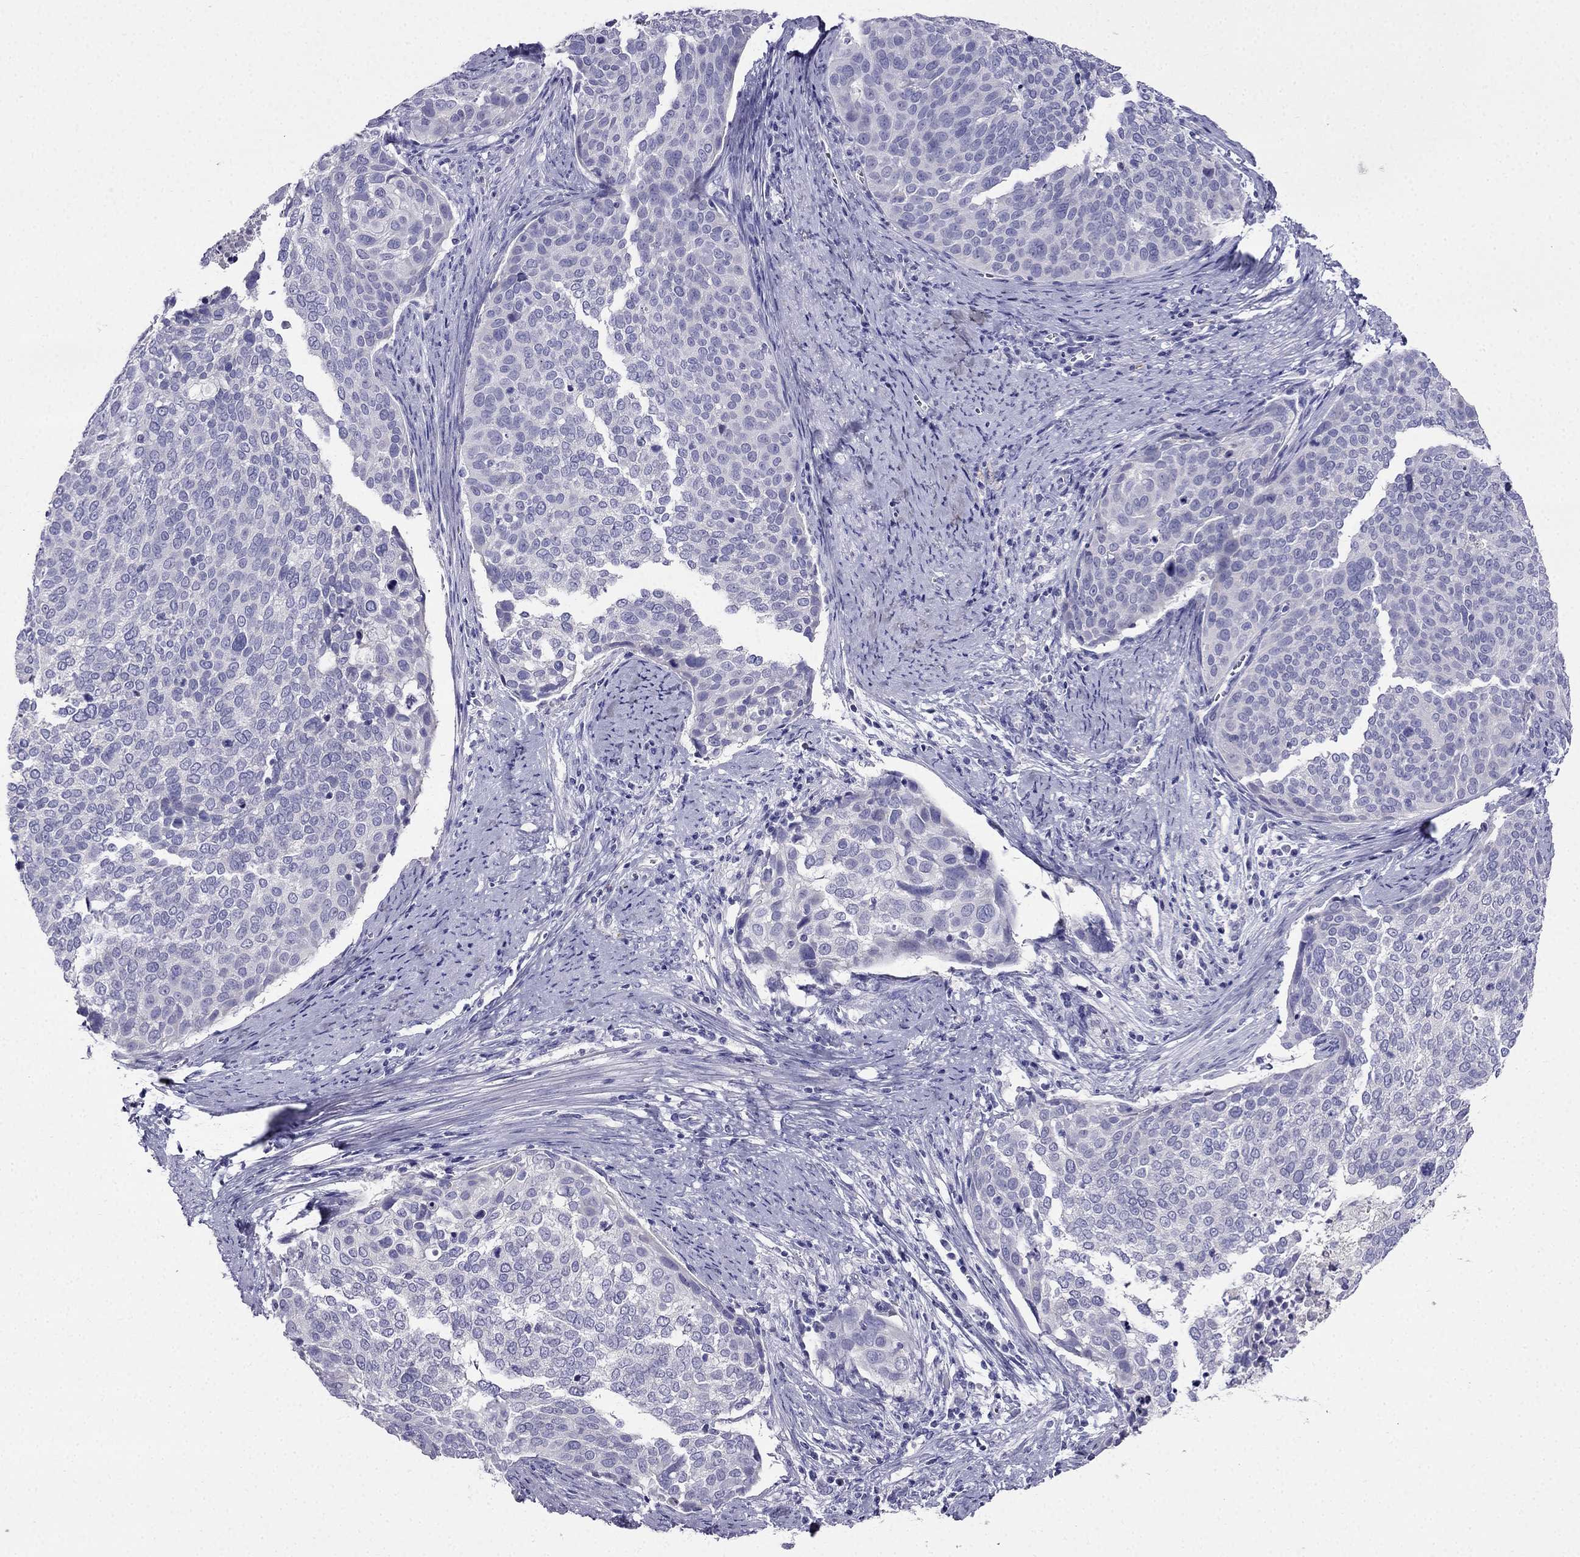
{"staining": {"intensity": "negative", "quantity": "none", "location": "none"}, "tissue": "cervical cancer", "cell_type": "Tumor cells", "image_type": "cancer", "snomed": [{"axis": "morphology", "description": "Squamous cell carcinoma, NOS"}, {"axis": "topography", "description": "Cervix"}], "caption": "Tumor cells show no significant staining in cervical squamous cell carcinoma.", "gene": "PTH", "patient": {"sex": "female", "age": 39}}